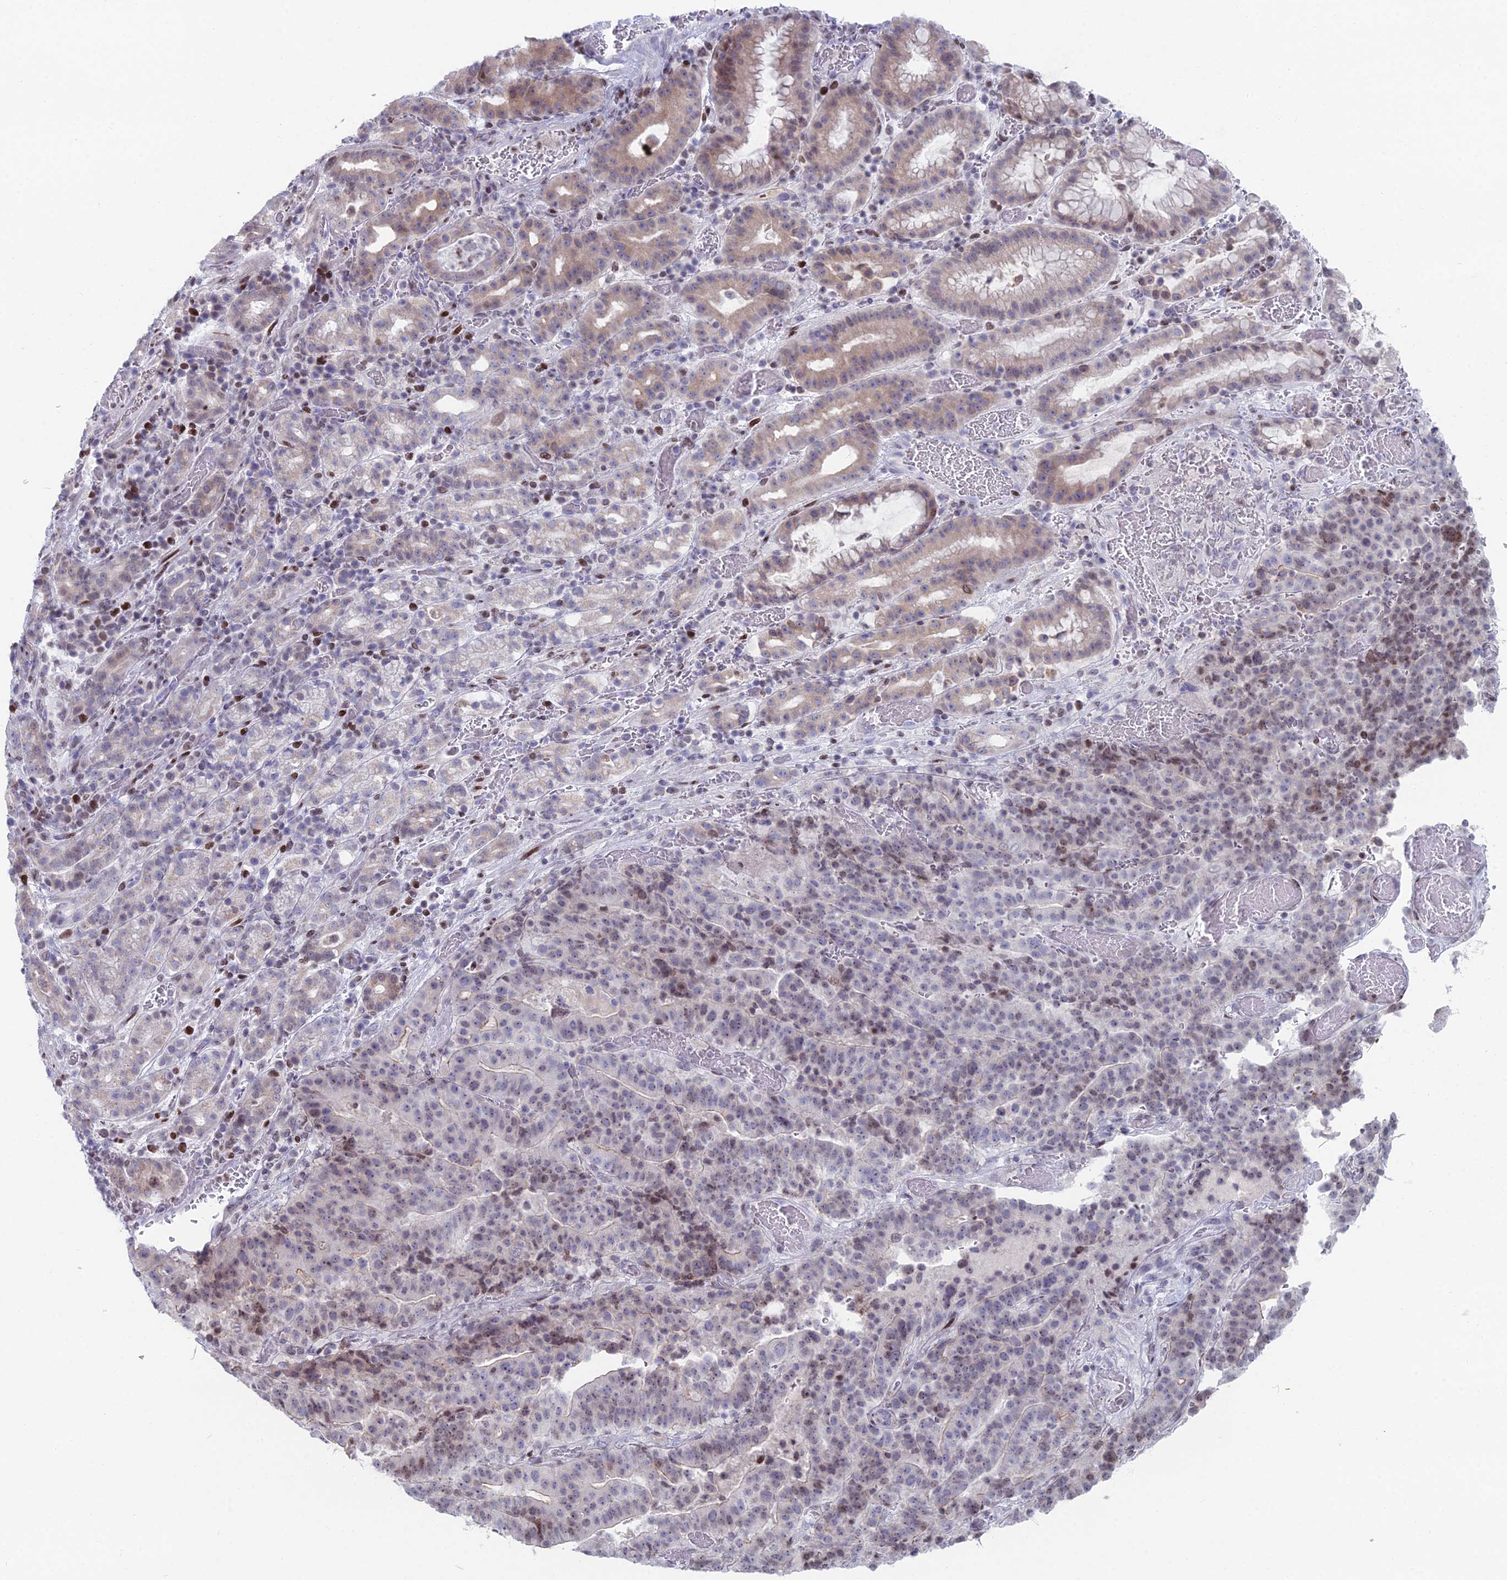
{"staining": {"intensity": "weak", "quantity": "25%-75%", "location": "nuclear"}, "tissue": "stomach cancer", "cell_type": "Tumor cells", "image_type": "cancer", "snomed": [{"axis": "morphology", "description": "Adenocarcinoma, NOS"}, {"axis": "topography", "description": "Stomach"}], "caption": "About 25%-75% of tumor cells in stomach cancer display weak nuclear protein staining as visualized by brown immunohistochemical staining.", "gene": "CERS6", "patient": {"sex": "male", "age": 48}}